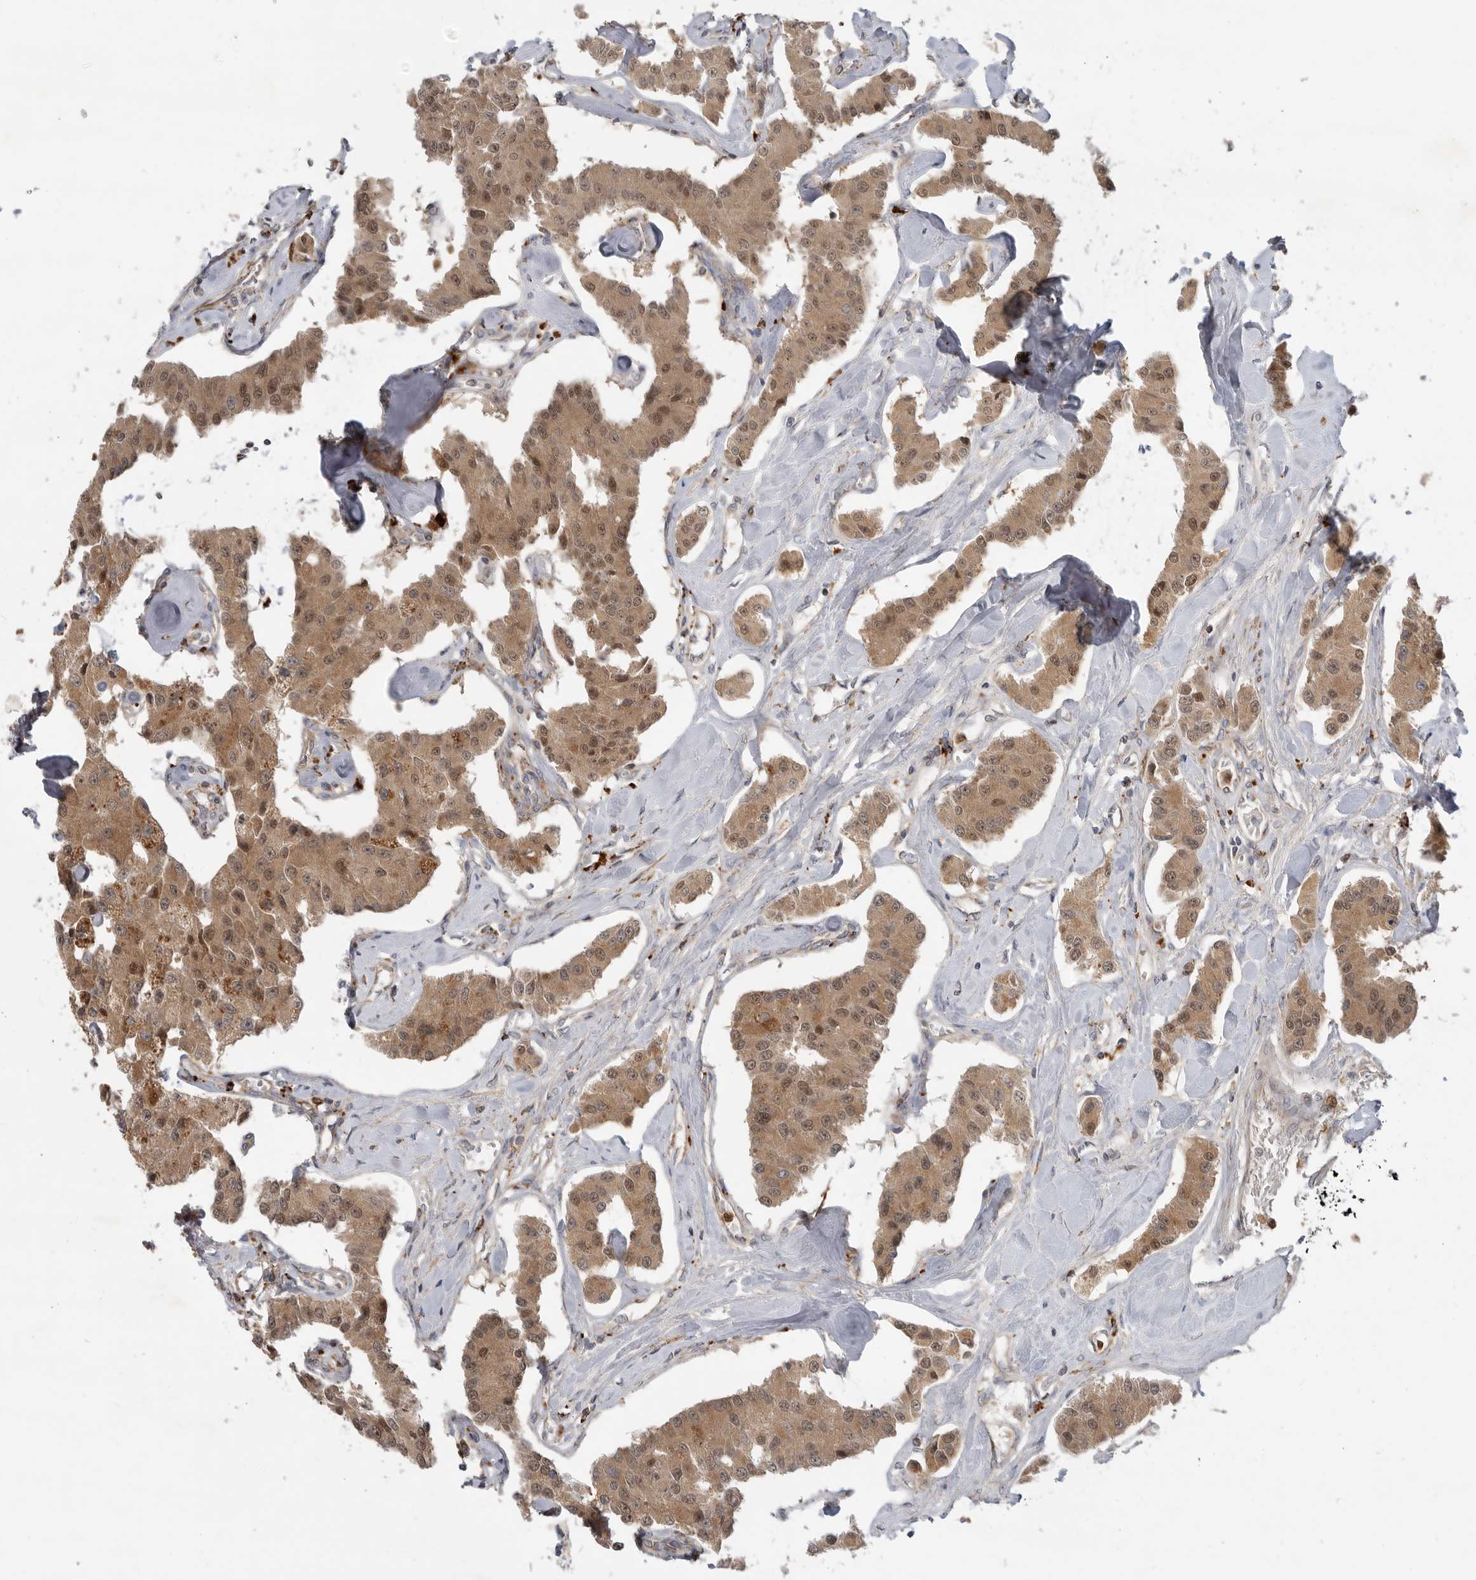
{"staining": {"intensity": "moderate", "quantity": ">75%", "location": "cytoplasmic/membranous"}, "tissue": "carcinoid", "cell_type": "Tumor cells", "image_type": "cancer", "snomed": [{"axis": "morphology", "description": "Carcinoid, malignant, NOS"}, {"axis": "topography", "description": "Pancreas"}], "caption": "Protein staining displays moderate cytoplasmic/membranous staining in about >75% of tumor cells in carcinoid.", "gene": "GNE", "patient": {"sex": "male", "age": 41}}